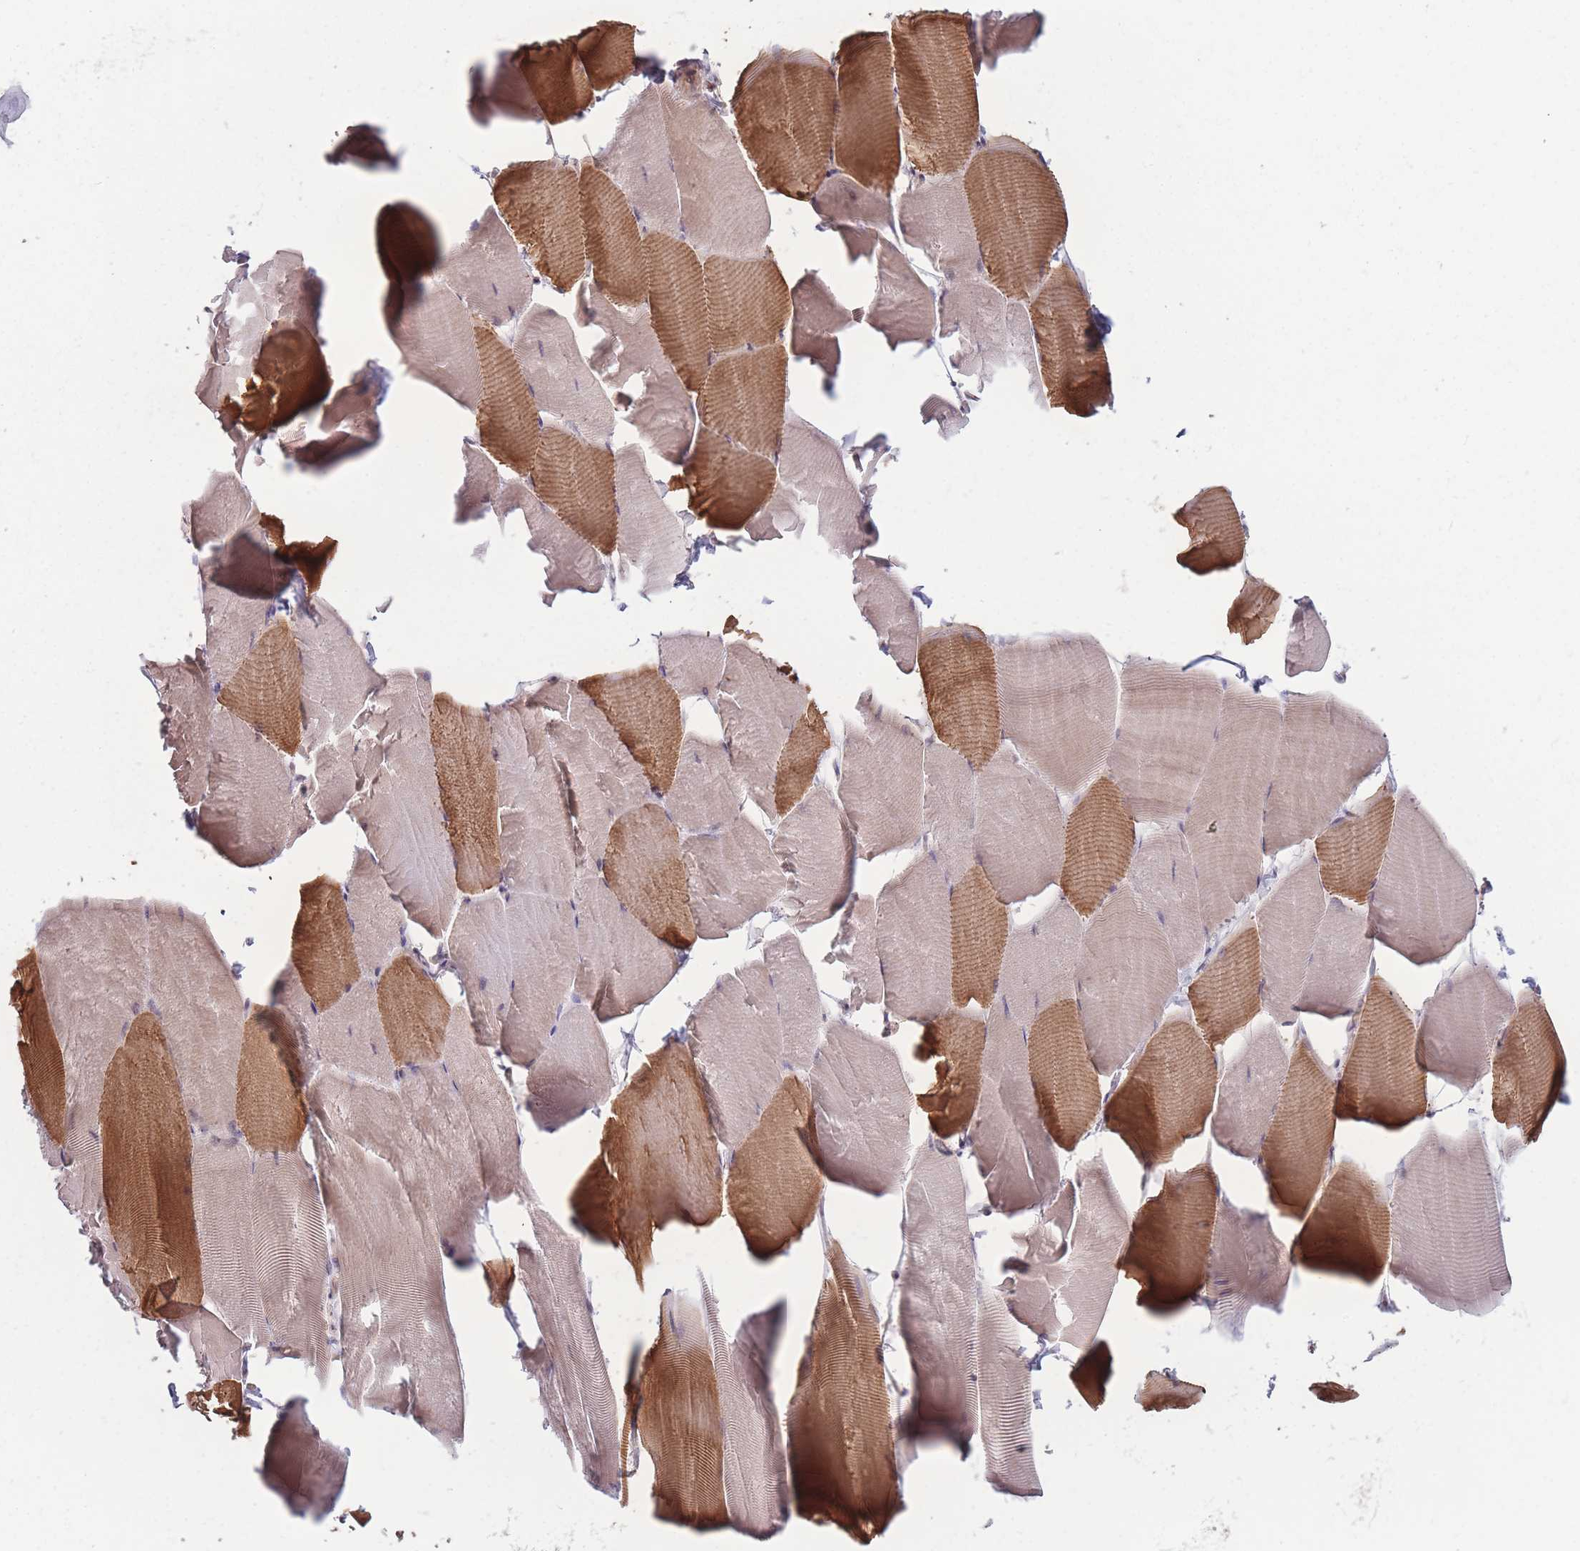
{"staining": {"intensity": "moderate", "quantity": "25%-75%", "location": "cytoplasmic/membranous"}, "tissue": "skeletal muscle", "cell_type": "Myocytes", "image_type": "normal", "snomed": [{"axis": "morphology", "description": "Normal tissue, NOS"}, {"axis": "topography", "description": "Skeletal muscle"}], "caption": "This micrograph displays benign skeletal muscle stained with immunohistochemistry to label a protein in brown. The cytoplasmic/membranous of myocytes show moderate positivity for the protein. Nuclei are counter-stained blue.", "gene": "RPS18", "patient": {"sex": "male", "age": 25}}